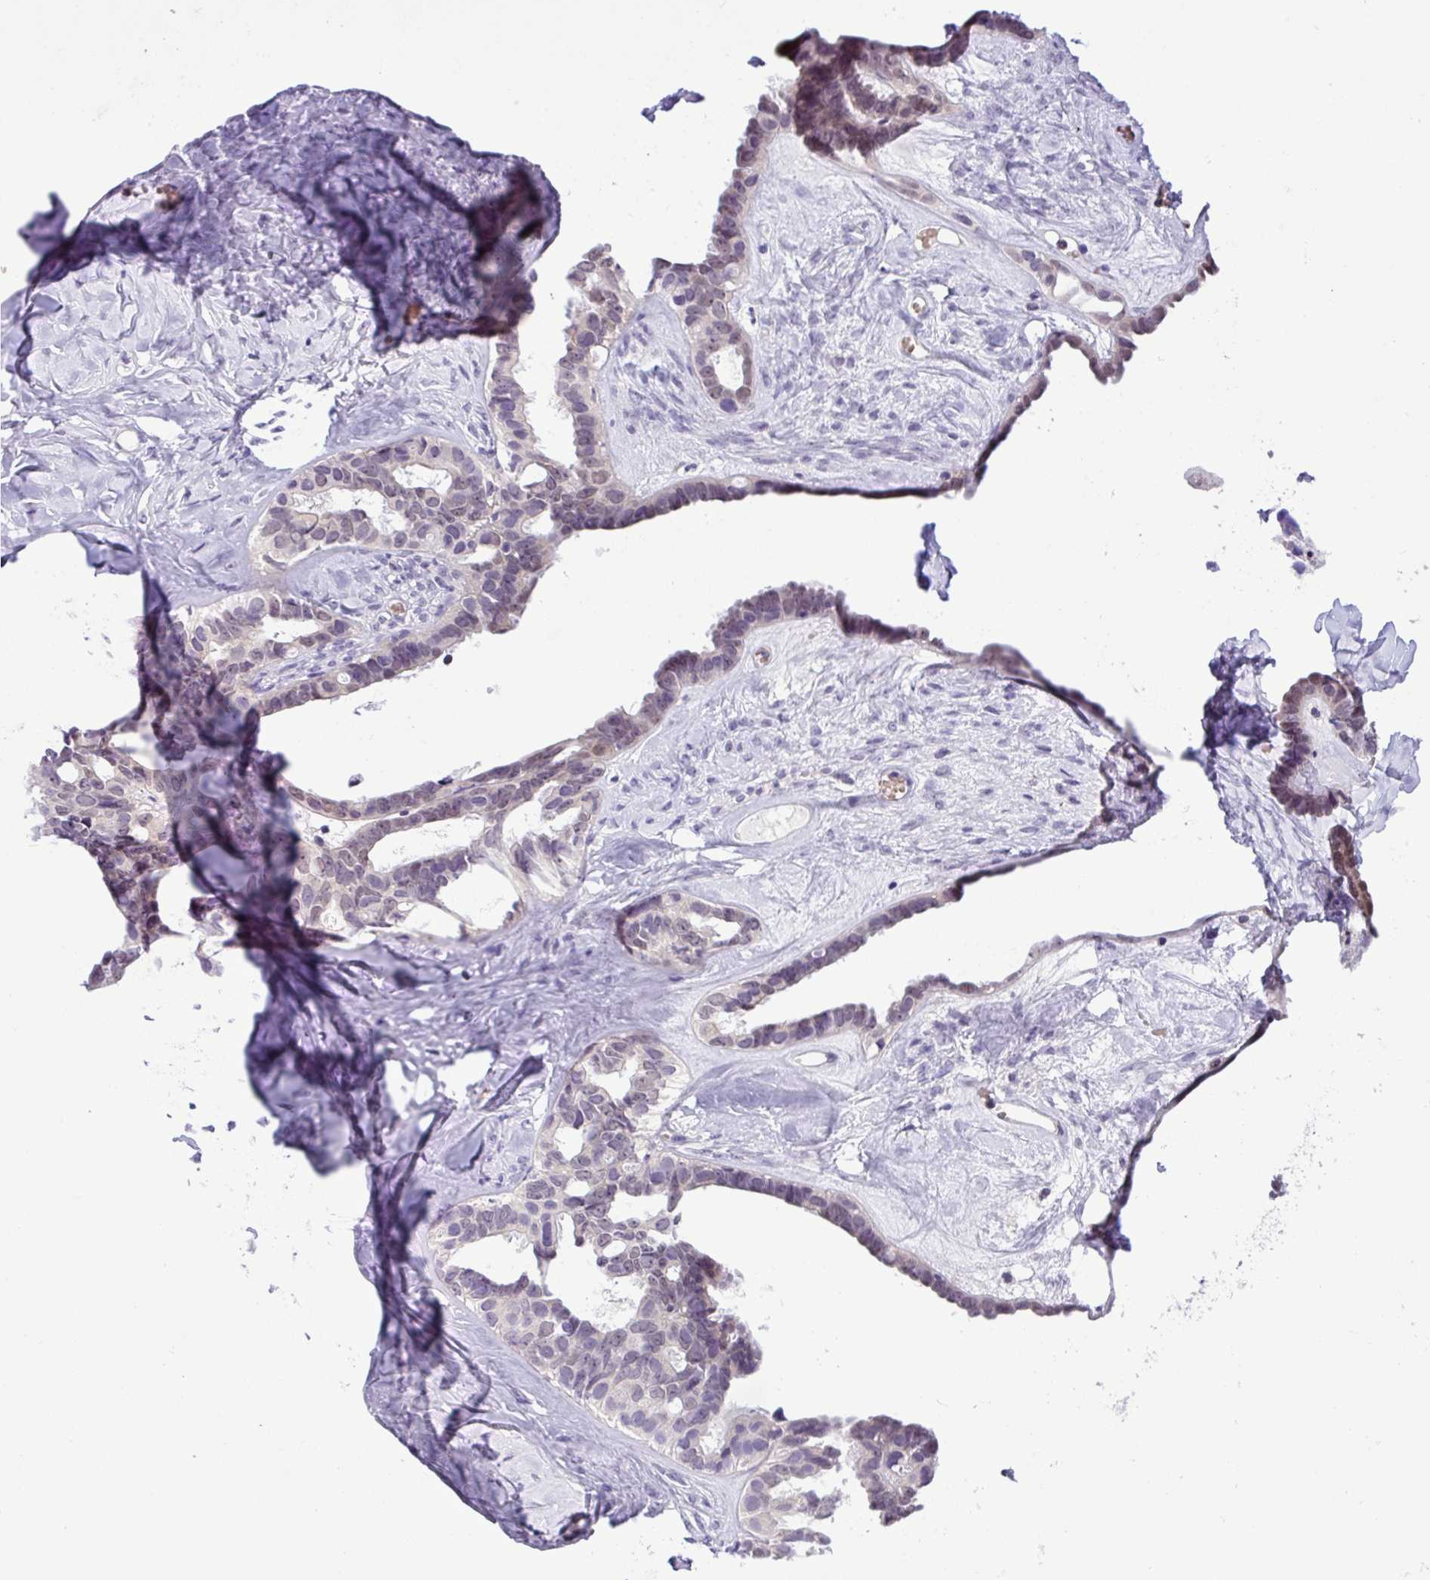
{"staining": {"intensity": "weak", "quantity": "25%-75%", "location": "nuclear"}, "tissue": "ovarian cancer", "cell_type": "Tumor cells", "image_type": "cancer", "snomed": [{"axis": "morphology", "description": "Cystadenocarcinoma, serous, NOS"}, {"axis": "topography", "description": "Ovary"}], "caption": "Immunohistochemical staining of ovarian cancer reveals weak nuclear protein staining in approximately 25%-75% of tumor cells.", "gene": "TONSL", "patient": {"sex": "female", "age": 69}}